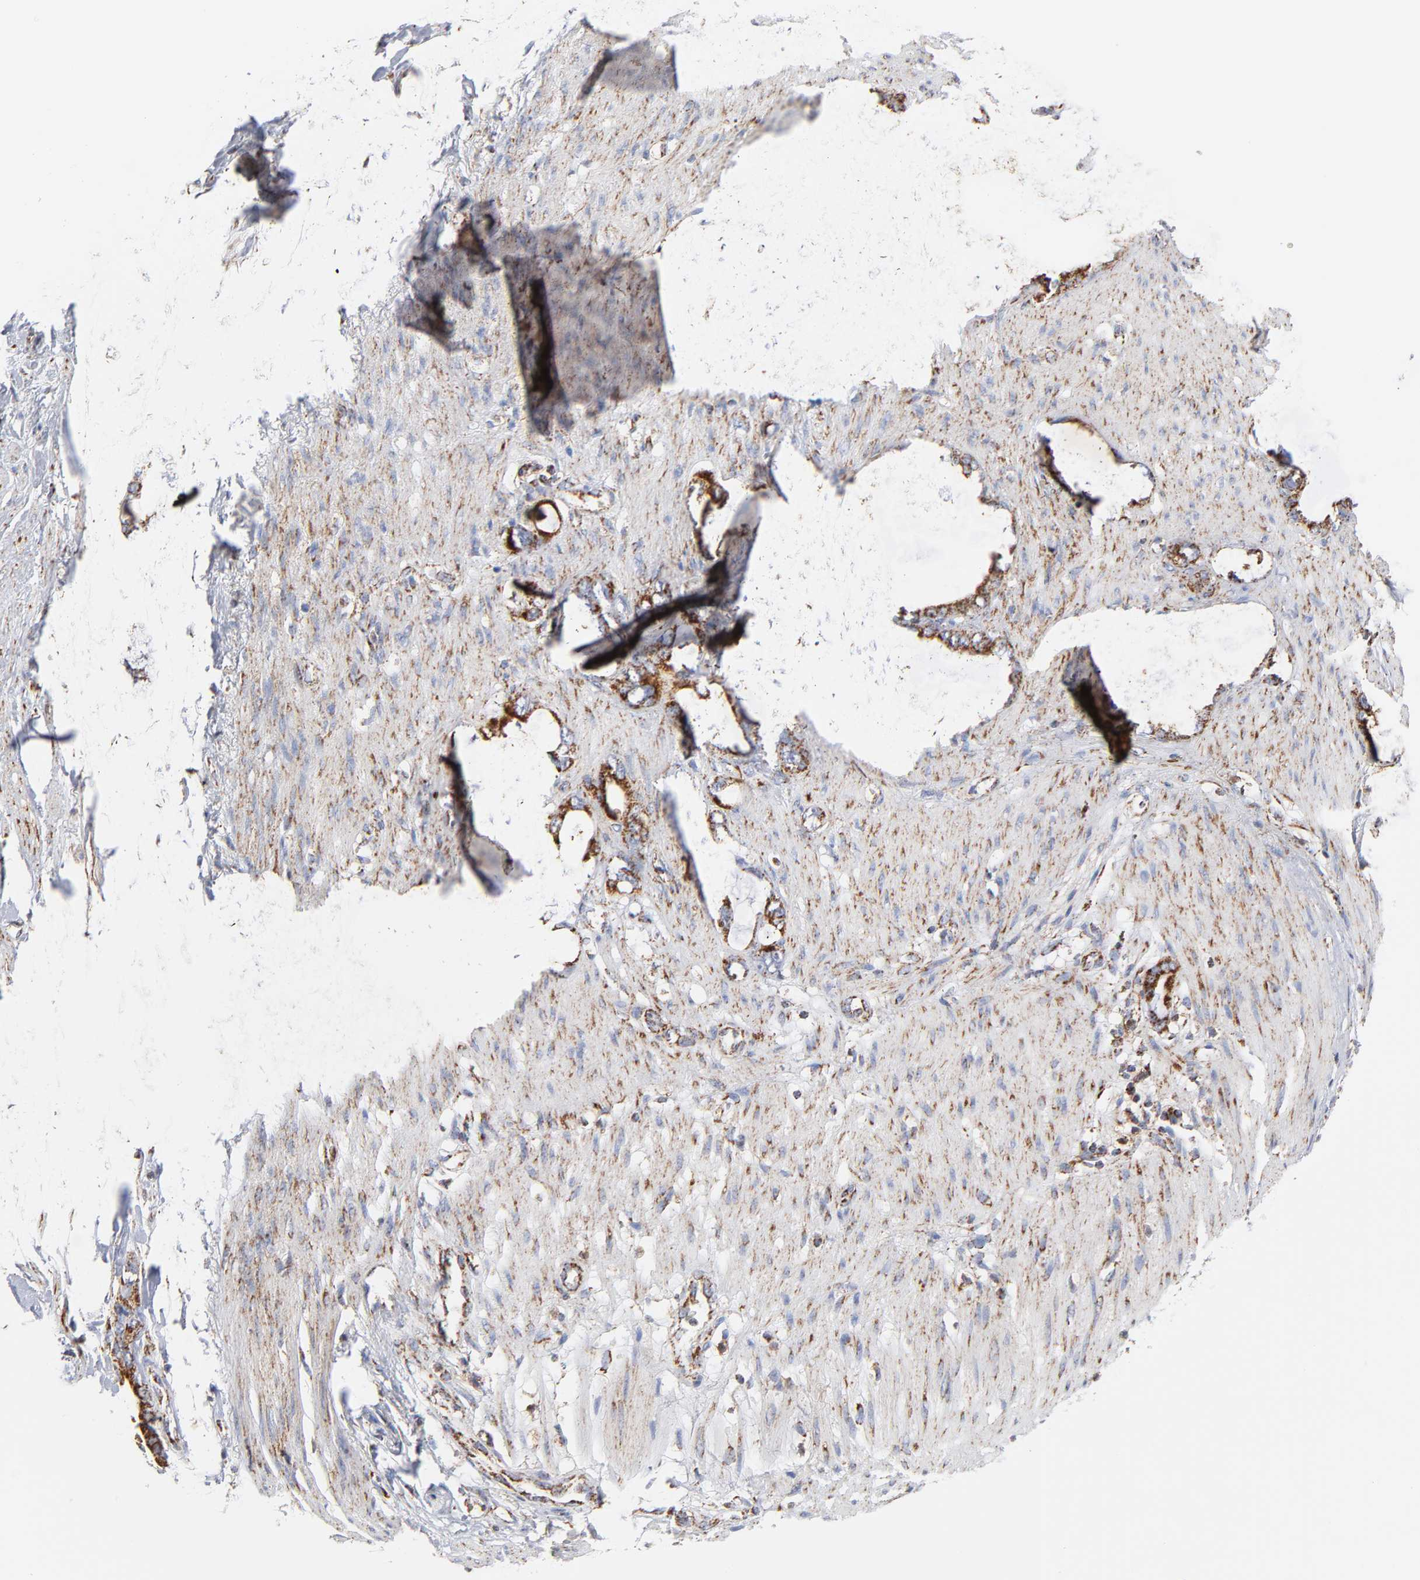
{"staining": {"intensity": "strong", "quantity": ">75%", "location": "cytoplasmic/membranous"}, "tissue": "stomach cancer", "cell_type": "Tumor cells", "image_type": "cancer", "snomed": [{"axis": "morphology", "description": "Adenocarcinoma, NOS"}, {"axis": "topography", "description": "Stomach"}], "caption": "This image displays stomach cancer (adenocarcinoma) stained with immunohistochemistry to label a protein in brown. The cytoplasmic/membranous of tumor cells show strong positivity for the protein. Nuclei are counter-stained blue.", "gene": "DIABLO", "patient": {"sex": "female", "age": 75}}